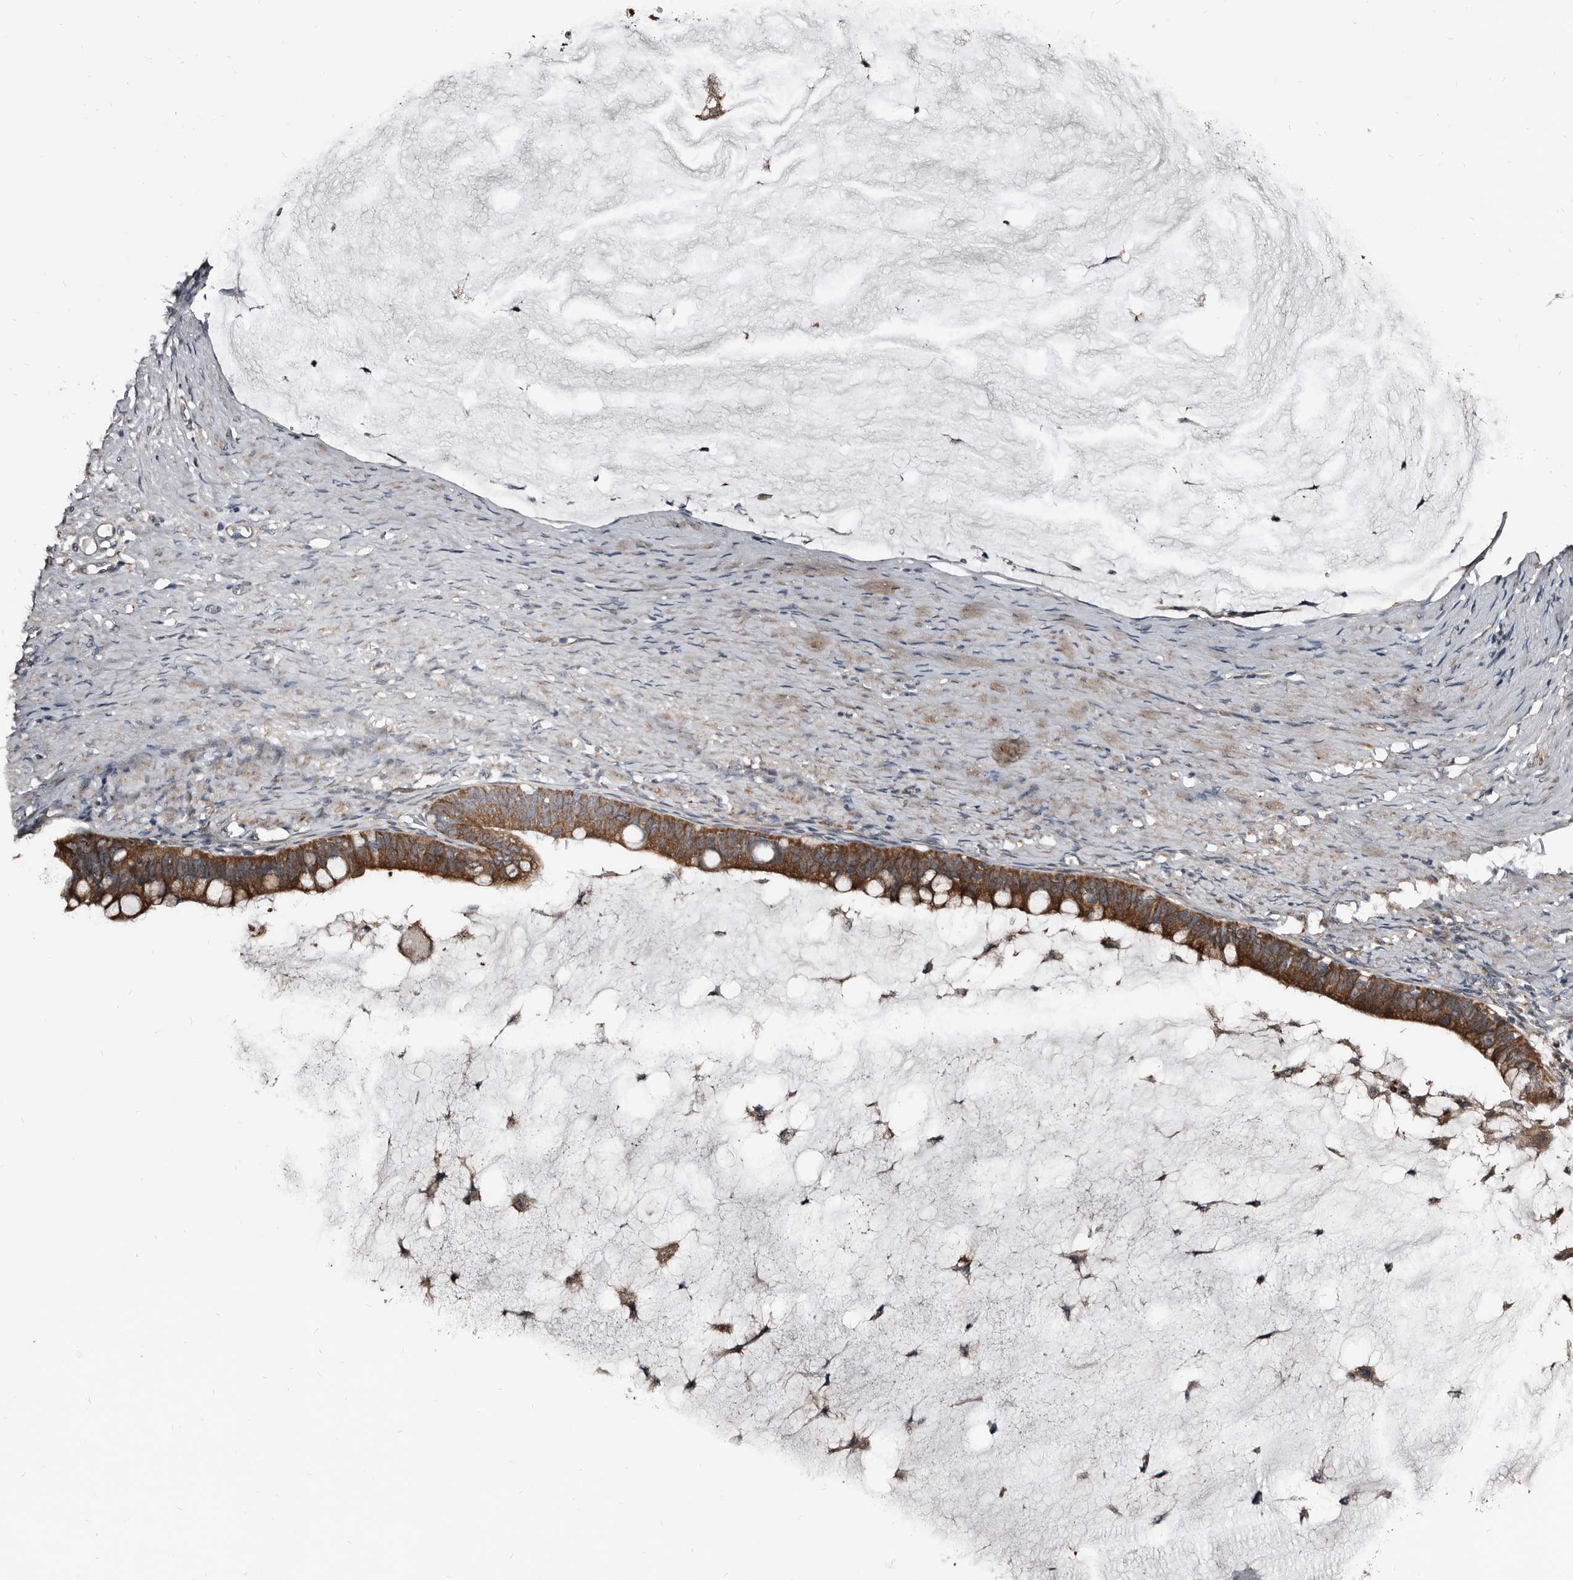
{"staining": {"intensity": "moderate", "quantity": ">75%", "location": "cytoplasmic/membranous"}, "tissue": "ovarian cancer", "cell_type": "Tumor cells", "image_type": "cancer", "snomed": [{"axis": "morphology", "description": "Cystadenocarcinoma, mucinous, NOS"}, {"axis": "topography", "description": "Ovary"}], "caption": "A brown stain labels moderate cytoplasmic/membranous positivity of a protein in human ovarian cancer tumor cells.", "gene": "DHPS", "patient": {"sex": "female", "age": 61}}